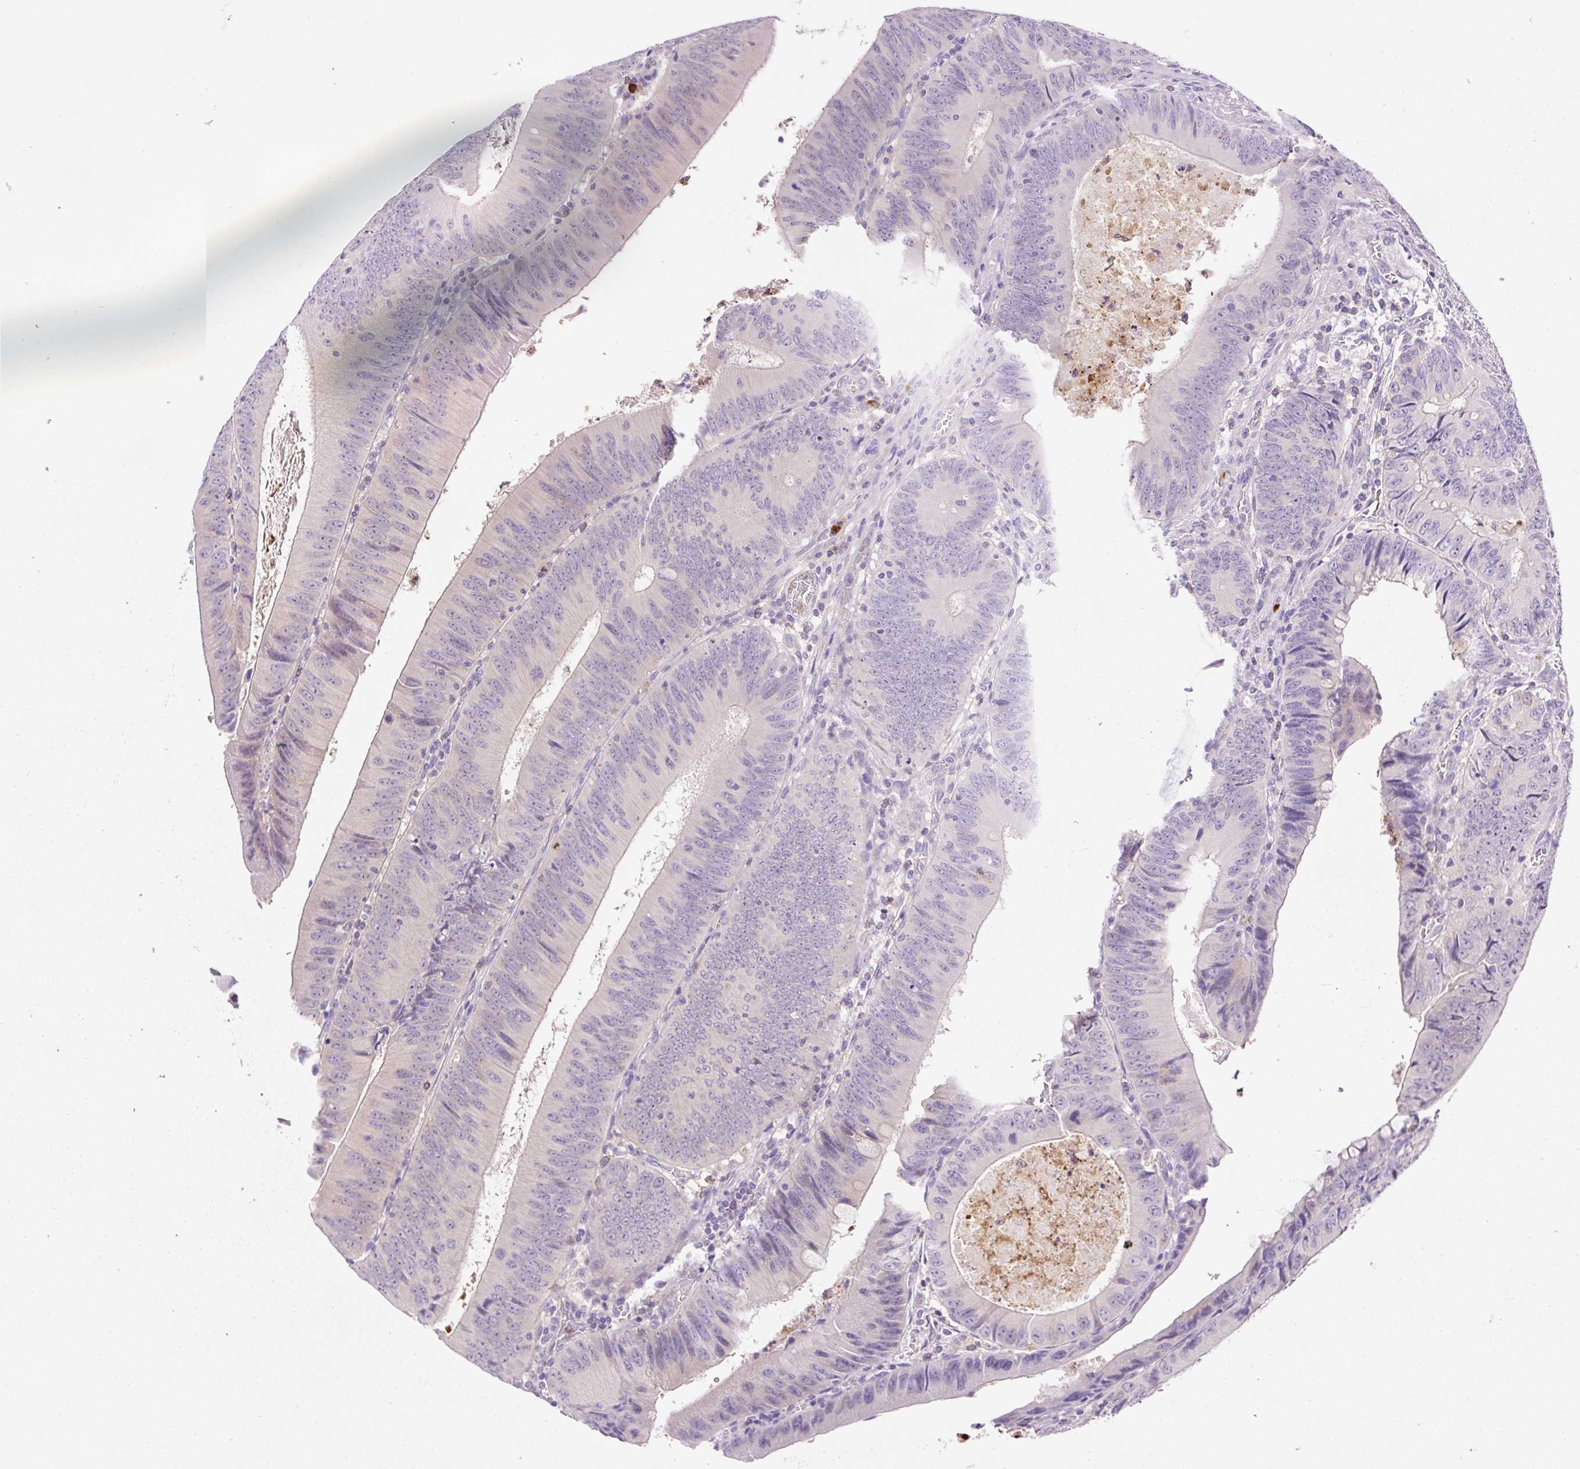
{"staining": {"intensity": "negative", "quantity": "none", "location": "none"}, "tissue": "colorectal cancer", "cell_type": "Tumor cells", "image_type": "cancer", "snomed": [{"axis": "morphology", "description": "Adenocarcinoma, NOS"}, {"axis": "topography", "description": "Rectum"}], "caption": "A high-resolution photomicrograph shows immunohistochemistry staining of colorectal adenocarcinoma, which exhibits no significant staining in tumor cells. The staining is performed using DAB (3,3'-diaminobenzidine) brown chromogen with nuclei counter-stained in using hematoxylin.", "gene": "LHFPL5", "patient": {"sex": "female", "age": 72}}